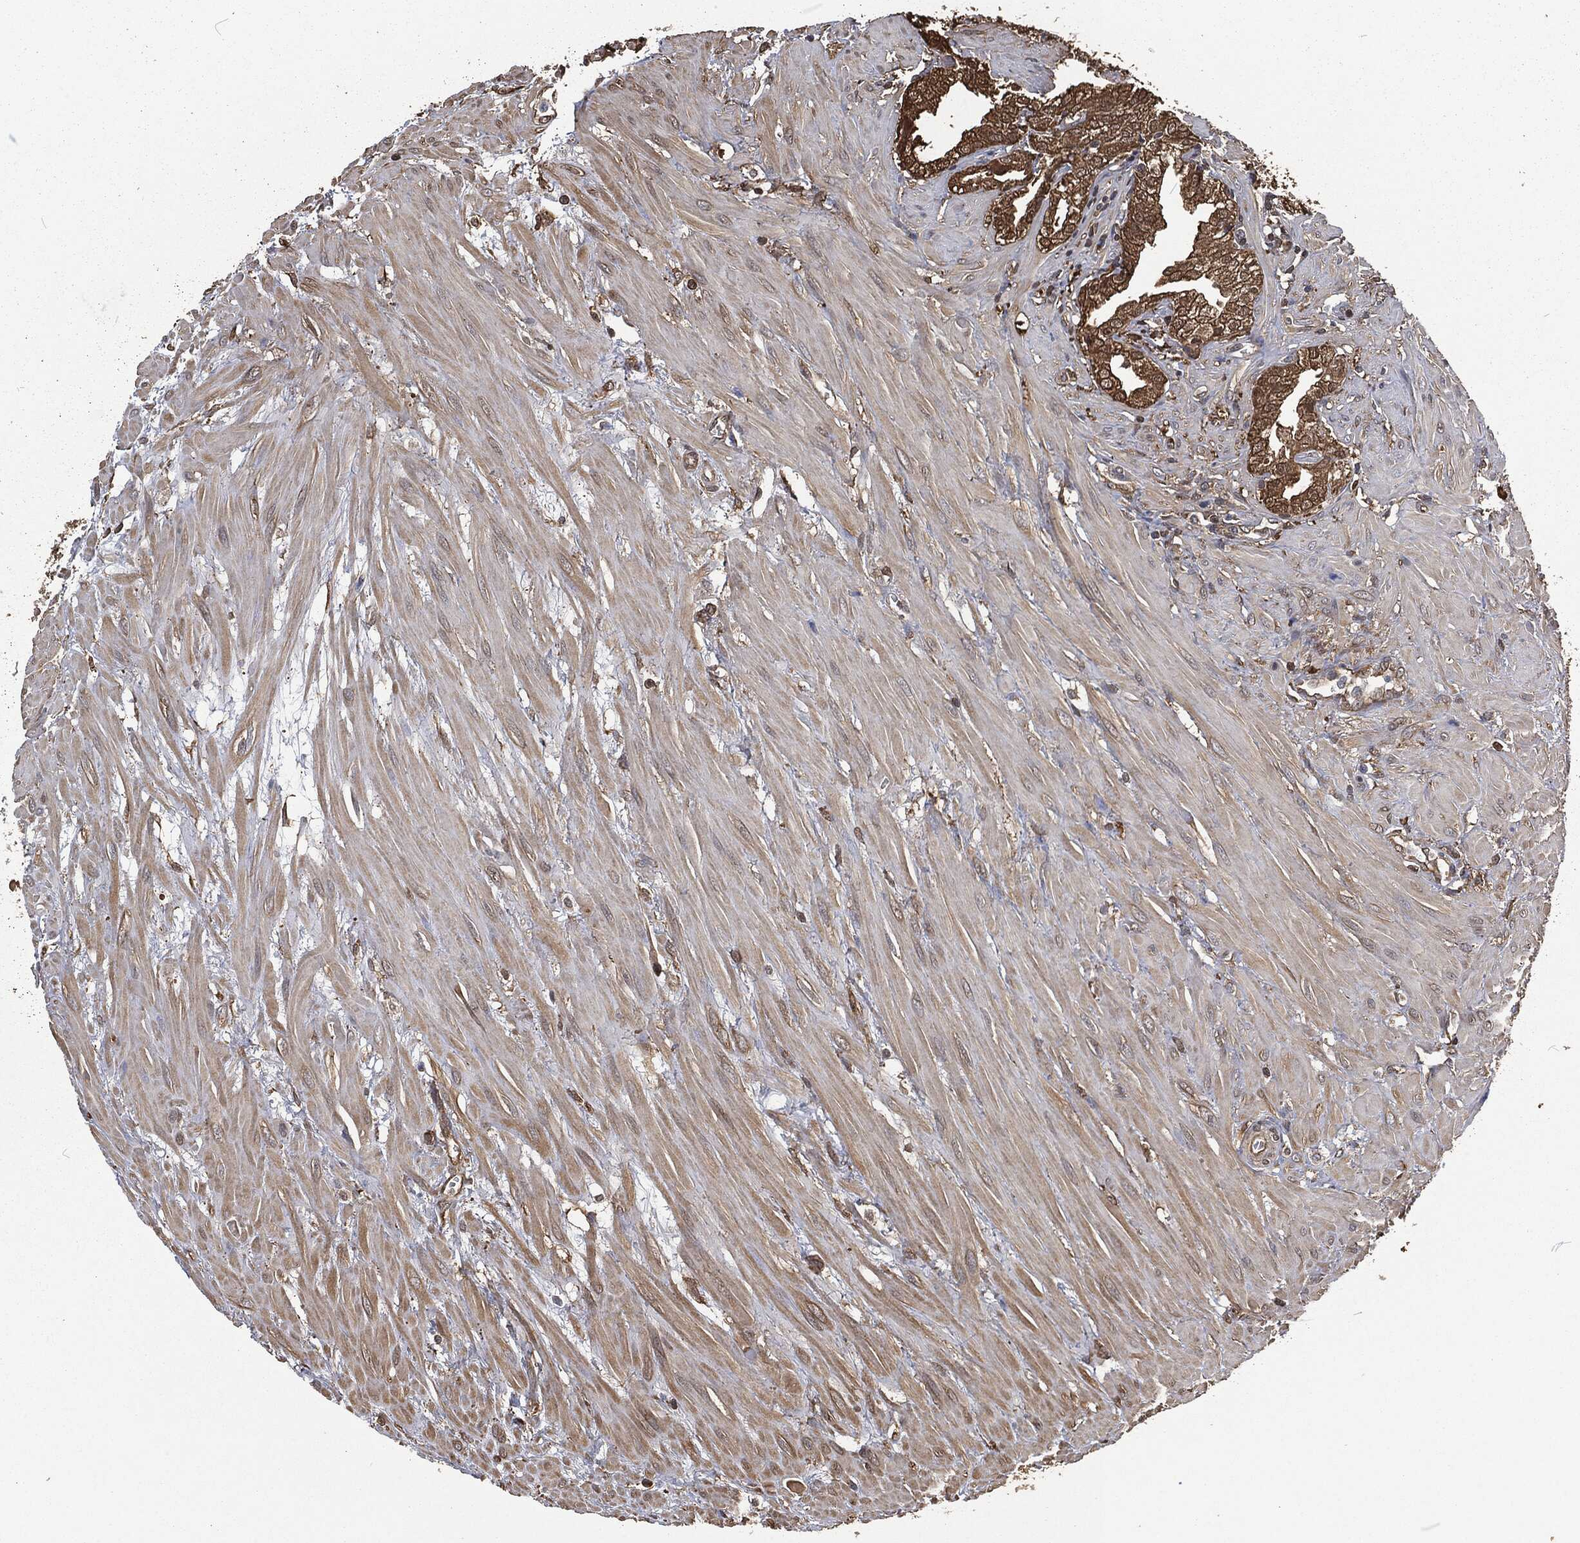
{"staining": {"intensity": "strong", "quantity": ">75%", "location": "cytoplasmic/membranous"}, "tissue": "prostate cancer", "cell_type": "Tumor cells", "image_type": "cancer", "snomed": [{"axis": "morphology", "description": "Adenocarcinoma, NOS"}, {"axis": "topography", "description": "Prostate and seminal vesicle, NOS"}, {"axis": "topography", "description": "Prostate"}], "caption": "Prostate cancer tissue displays strong cytoplasmic/membranous staining in approximately >75% of tumor cells Ihc stains the protein in brown and the nuclei are stained blue.", "gene": "PRDX4", "patient": {"sex": "male", "age": 79}}